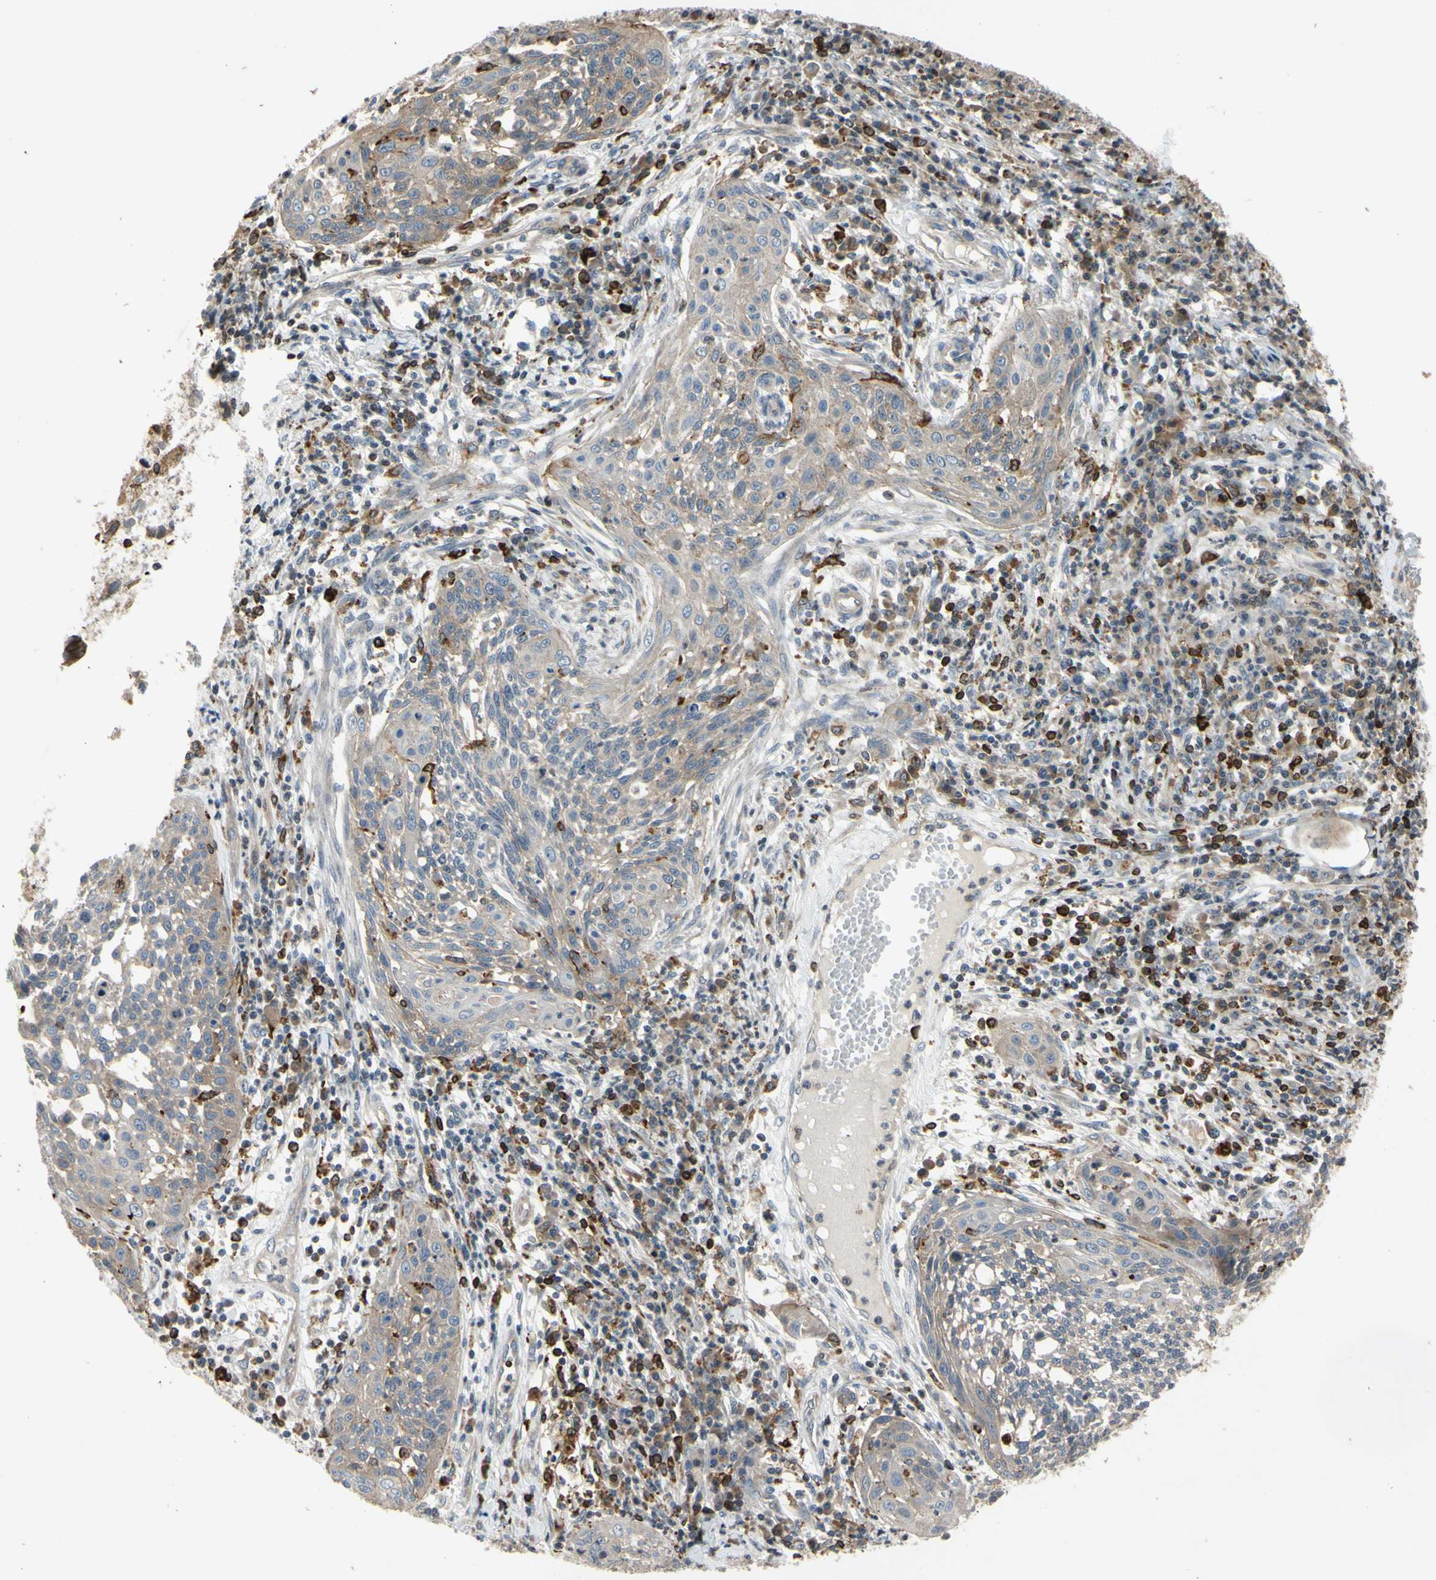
{"staining": {"intensity": "weak", "quantity": "25%-75%", "location": "cytoplasmic/membranous"}, "tissue": "cervical cancer", "cell_type": "Tumor cells", "image_type": "cancer", "snomed": [{"axis": "morphology", "description": "Squamous cell carcinoma, NOS"}, {"axis": "topography", "description": "Cervix"}], "caption": "Weak cytoplasmic/membranous expression is seen in about 25%-75% of tumor cells in cervical cancer.", "gene": "PLXNA2", "patient": {"sex": "female", "age": 34}}